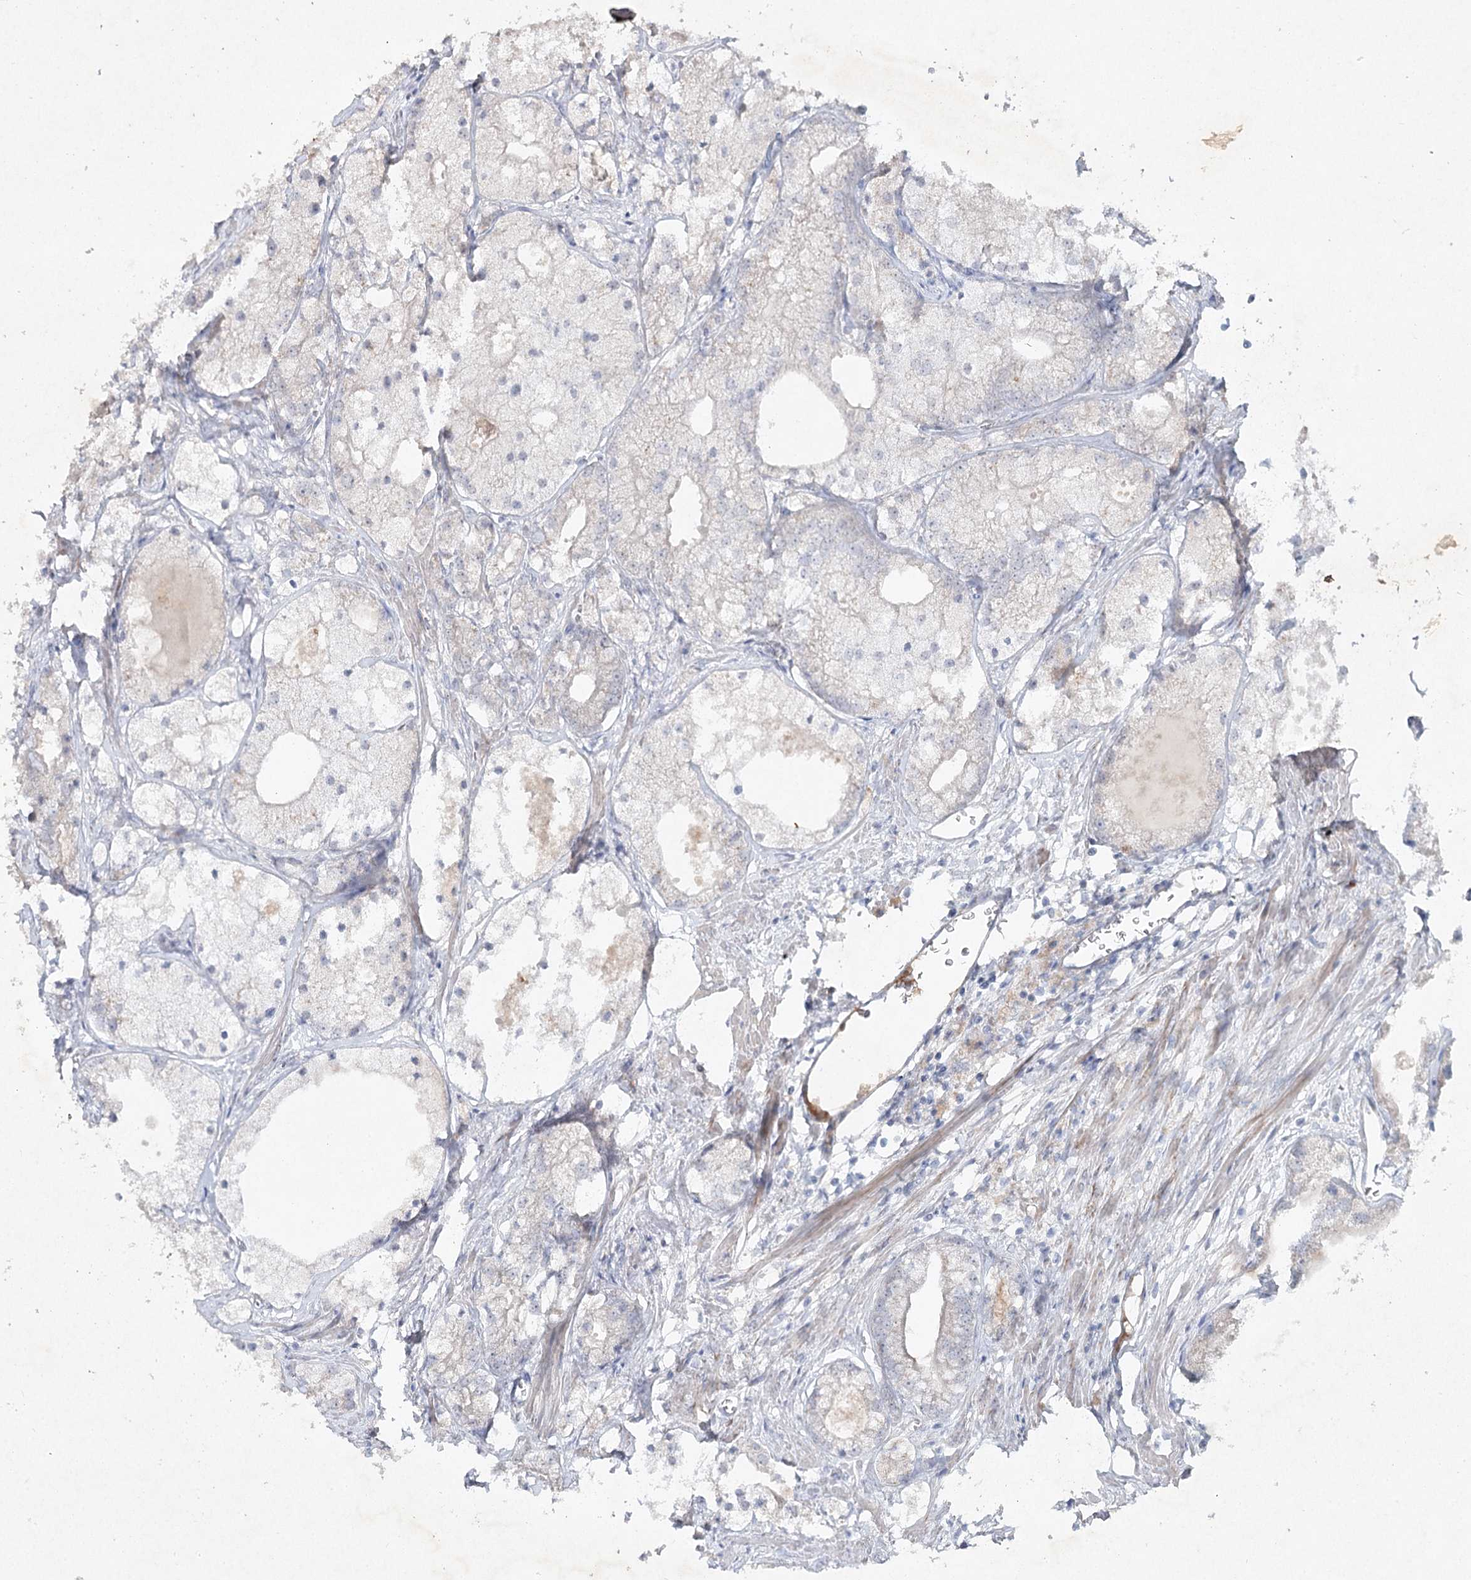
{"staining": {"intensity": "negative", "quantity": "none", "location": "none"}, "tissue": "prostate cancer", "cell_type": "Tumor cells", "image_type": "cancer", "snomed": [{"axis": "morphology", "description": "Adenocarcinoma, Low grade"}, {"axis": "topography", "description": "Prostate"}], "caption": "Tumor cells are negative for brown protein staining in prostate low-grade adenocarcinoma.", "gene": "RFX6", "patient": {"sex": "male", "age": 69}}